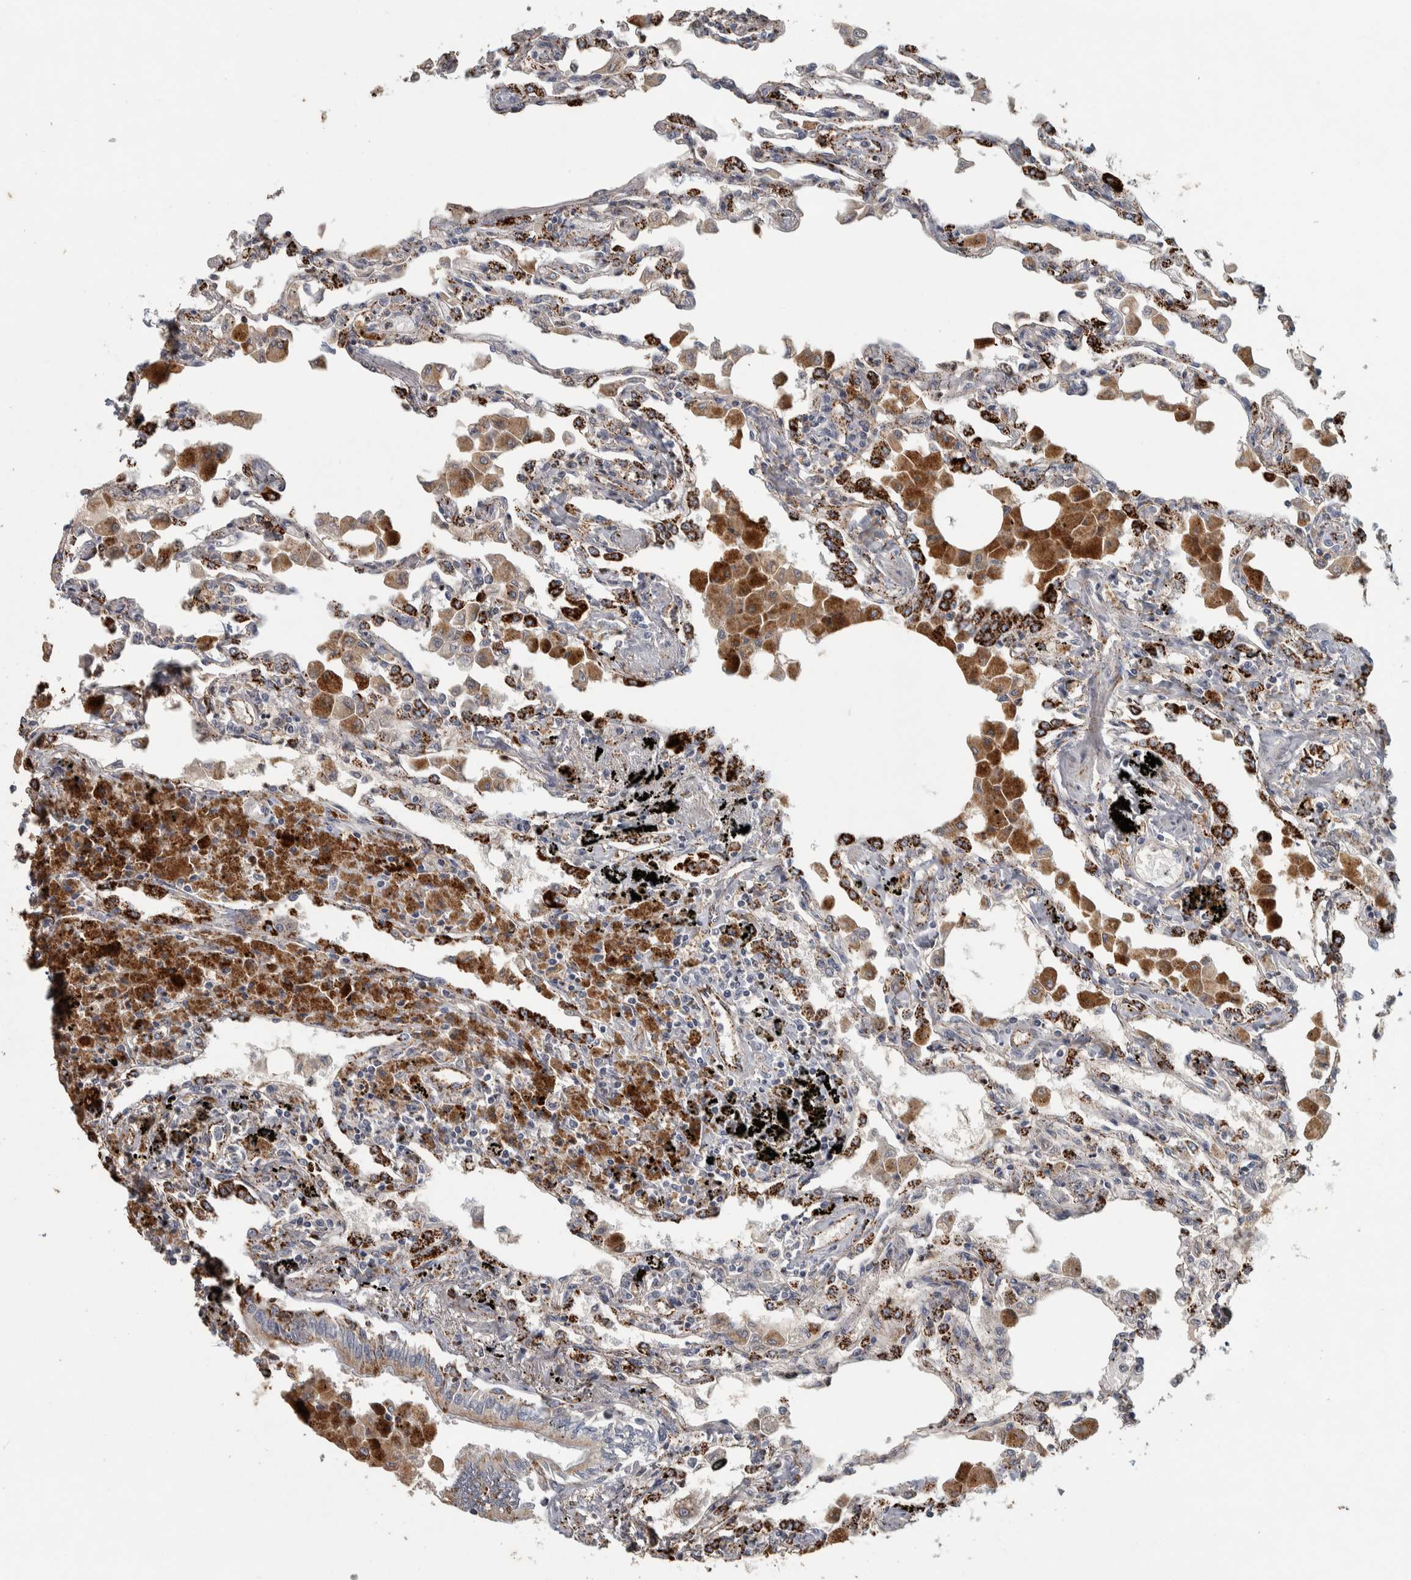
{"staining": {"intensity": "strong", "quantity": "<25%", "location": "cytoplasmic/membranous"}, "tissue": "lung", "cell_type": "Alveolar cells", "image_type": "normal", "snomed": [{"axis": "morphology", "description": "Normal tissue, NOS"}, {"axis": "topography", "description": "Bronchus"}, {"axis": "topography", "description": "Lung"}], "caption": "Normal lung was stained to show a protein in brown. There is medium levels of strong cytoplasmic/membranous positivity in approximately <25% of alveolar cells. (Stains: DAB (3,3'-diaminobenzidine) in brown, nuclei in blue, Microscopy: brightfield microscopy at high magnification).", "gene": "FAM78A", "patient": {"sex": "female", "age": 49}}